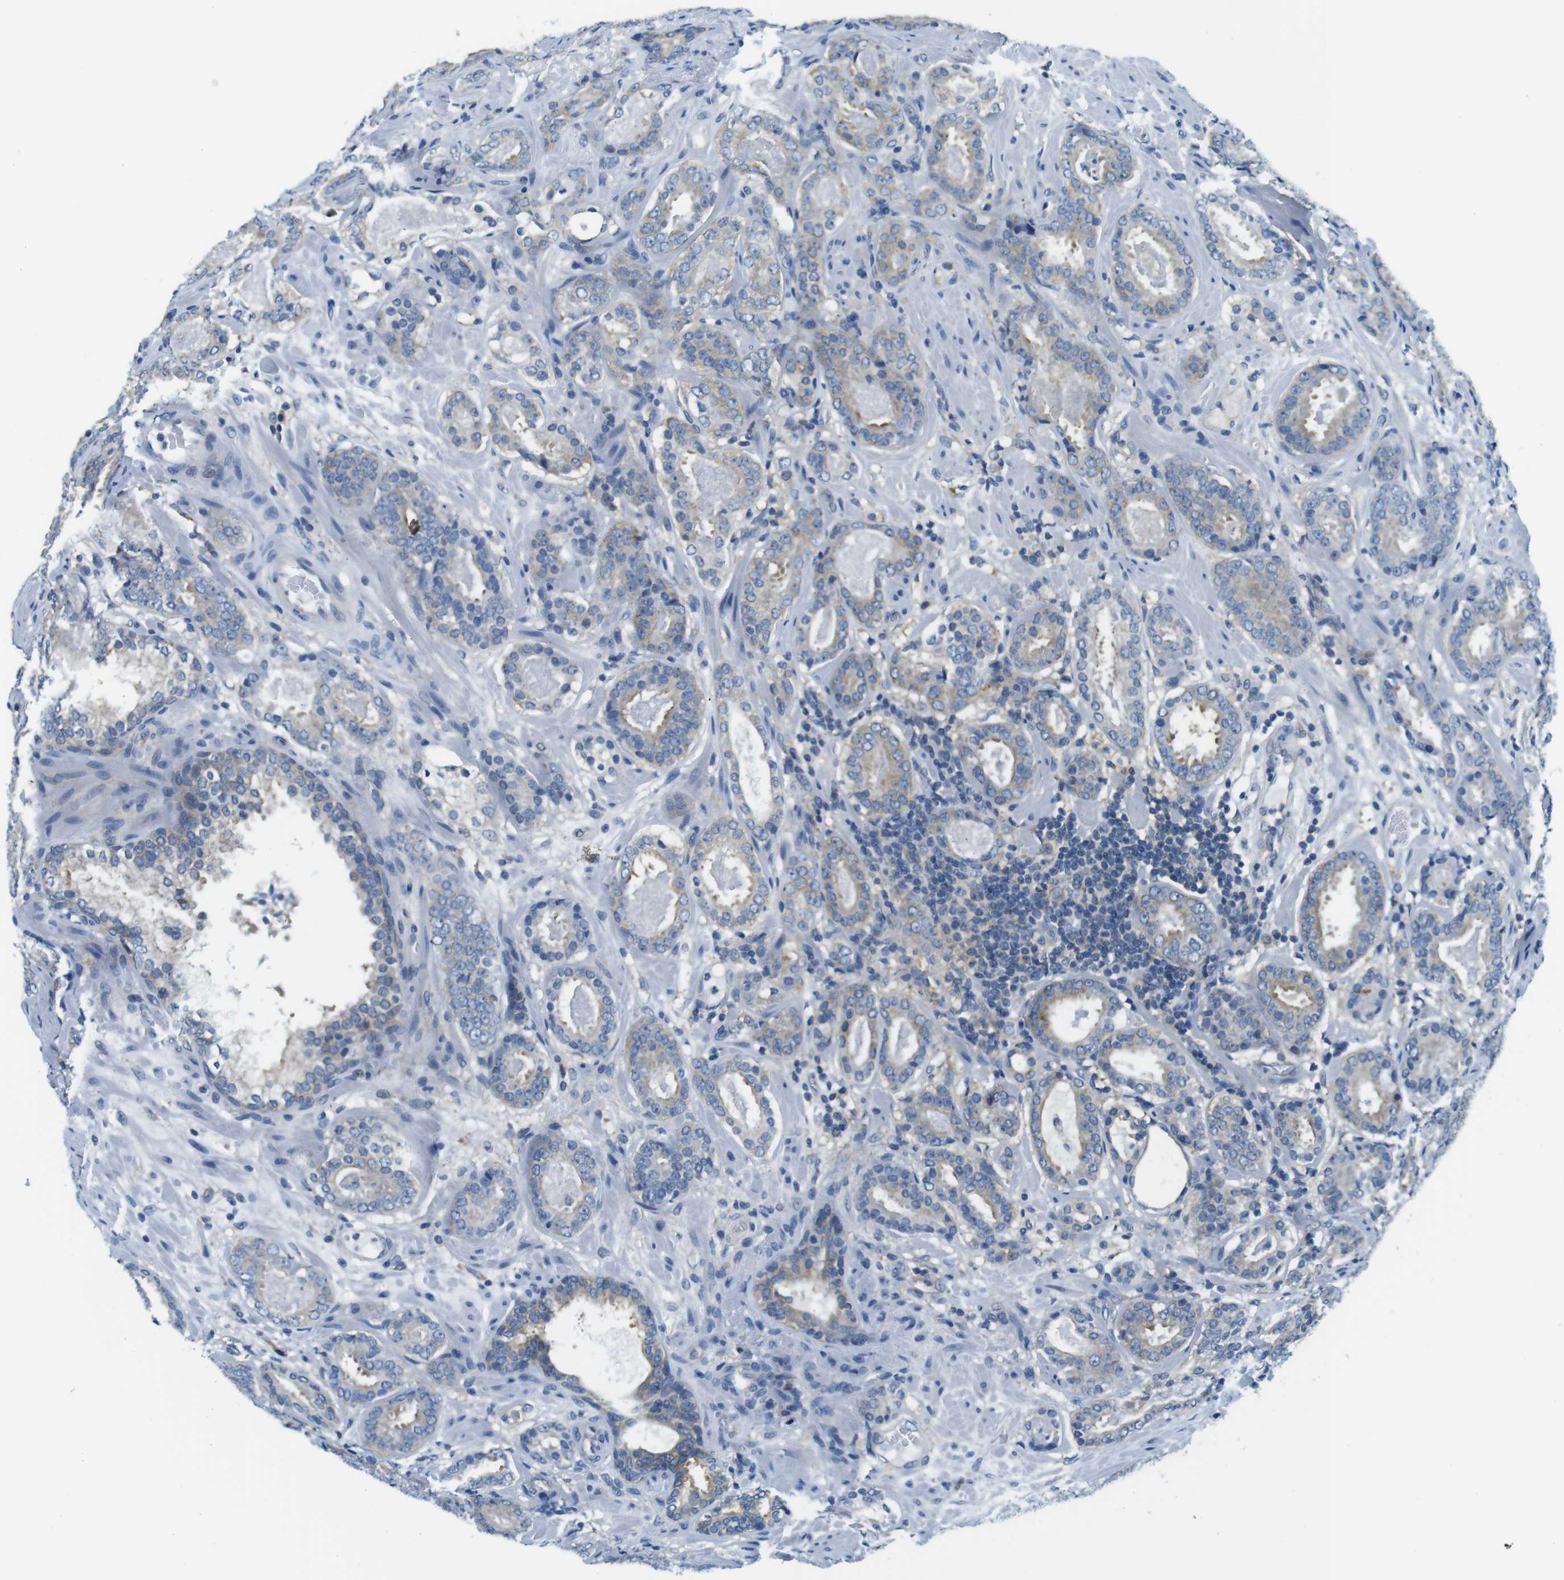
{"staining": {"intensity": "weak", "quantity": "25%-75%", "location": "cytoplasmic/membranous"}, "tissue": "prostate cancer", "cell_type": "Tumor cells", "image_type": "cancer", "snomed": [{"axis": "morphology", "description": "Adenocarcinoma, Low grade"}, {"axis": "topography", "description": "Prostate"}], "caption": "Prostate cancer (low-grade adenocarcinoma) stained for a protein shows weak cytoplasmic/membranous positivity in tumor cells. Using DAB (brown) and hematoxylin (blue) stains, captured at high magnification using brightfield microscopy.", "gene": "EIF2B5", "patient": {"sex": "male", "age": 69}}